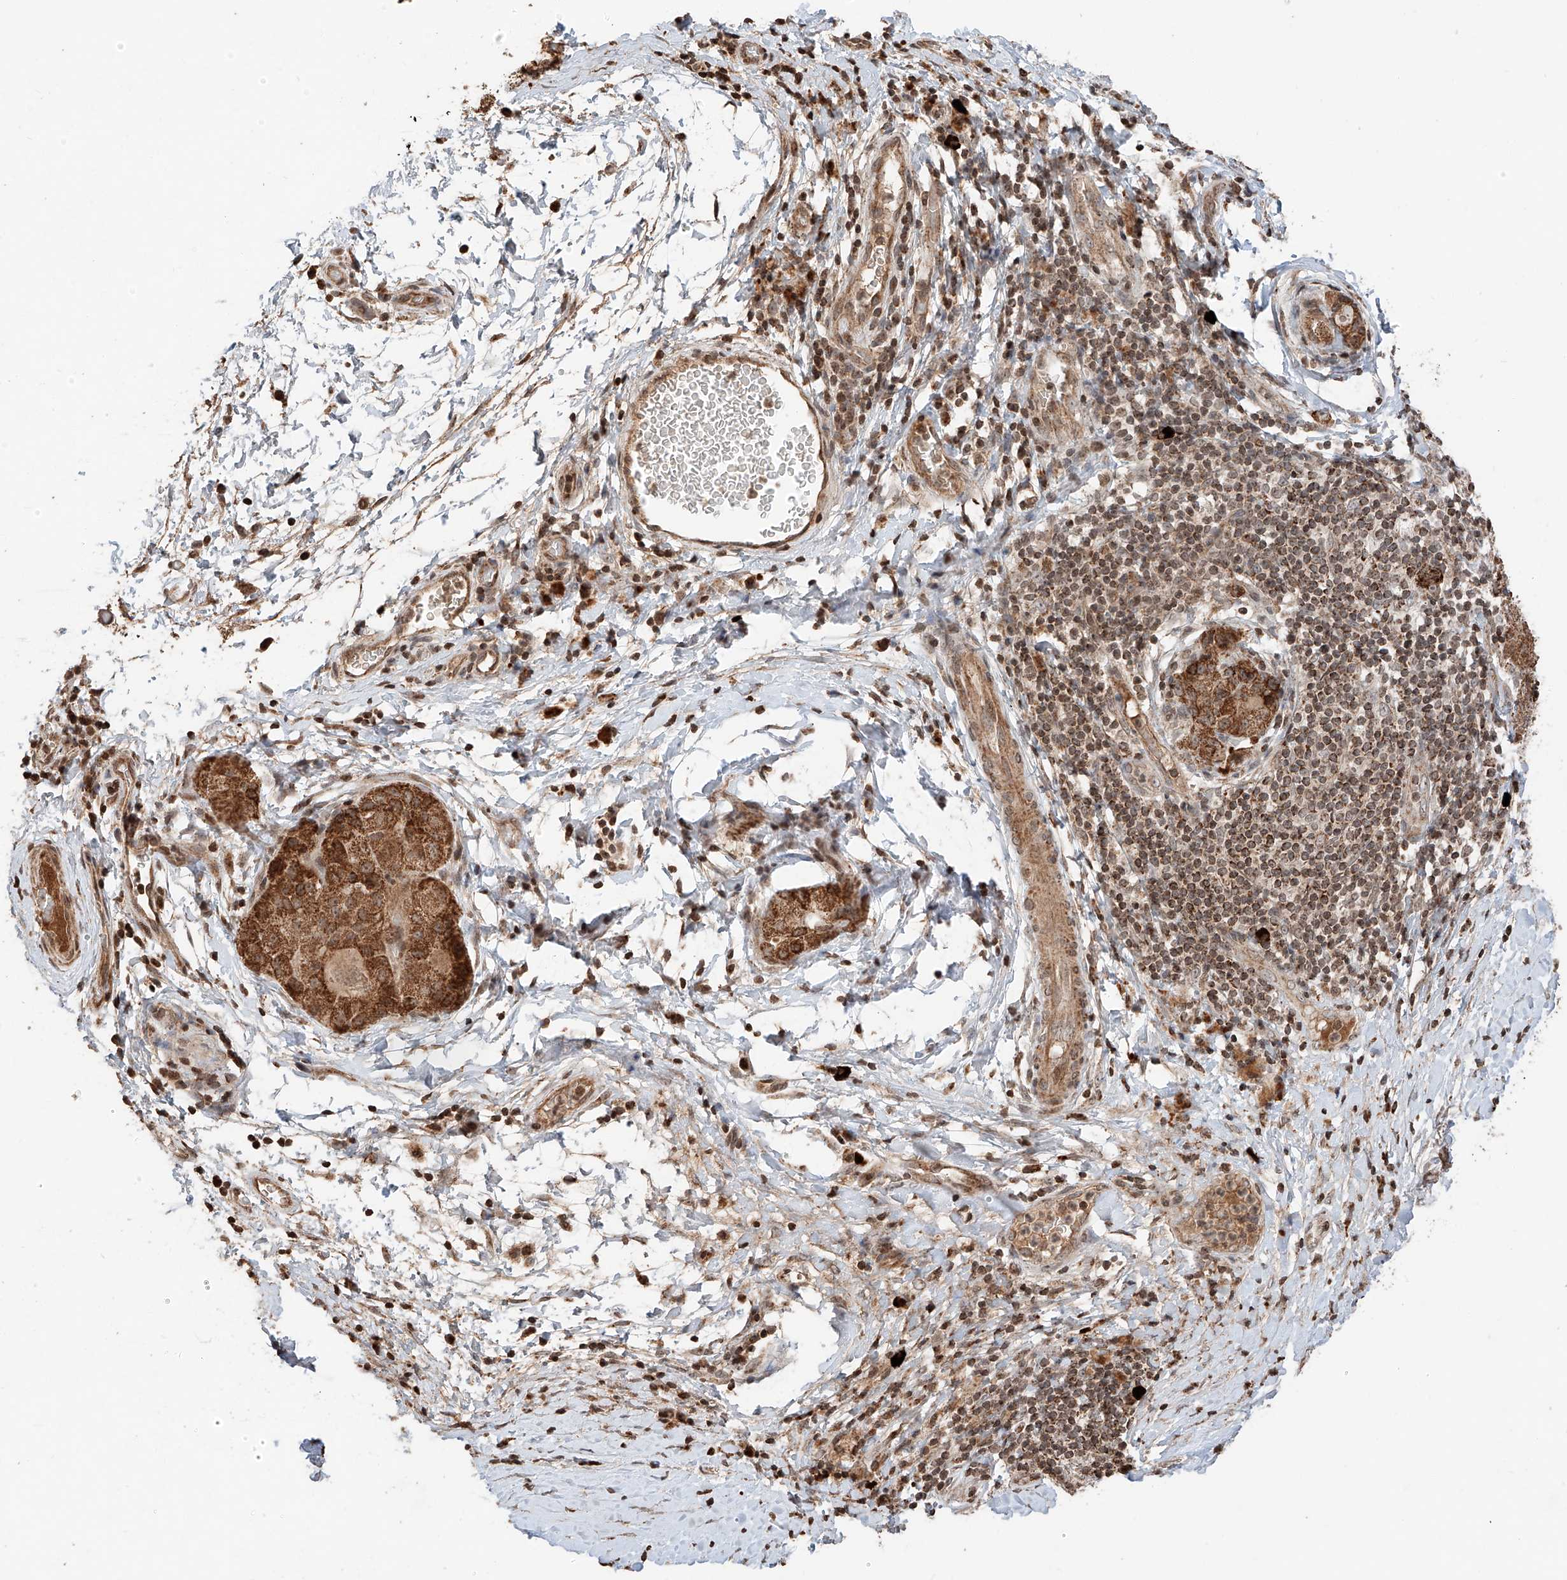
{"staining": {"intensity": "strong", "quantity": ">75%", "location": "cytoplasmic/membranous"}, "tissue": "liver cancer", "cell_type": "Tumor cells", "image_type": "cancer", "snomed": [{"axis": "morphology", "description": "Carcinoma, Hepatocellular, NOS"}, {"axis": "topography", "description": "Liver"}], "caption": "IHC (DAB (3,3'-diaminobenzidine)) staining of human hepatocellular carcinoma (liver) exhibits strong cytoplasmic/membranous protein staining in about >75% of tumor cells.", "gene": "ARHGAP33", "patient": {"sex": "male", "age": 80}}